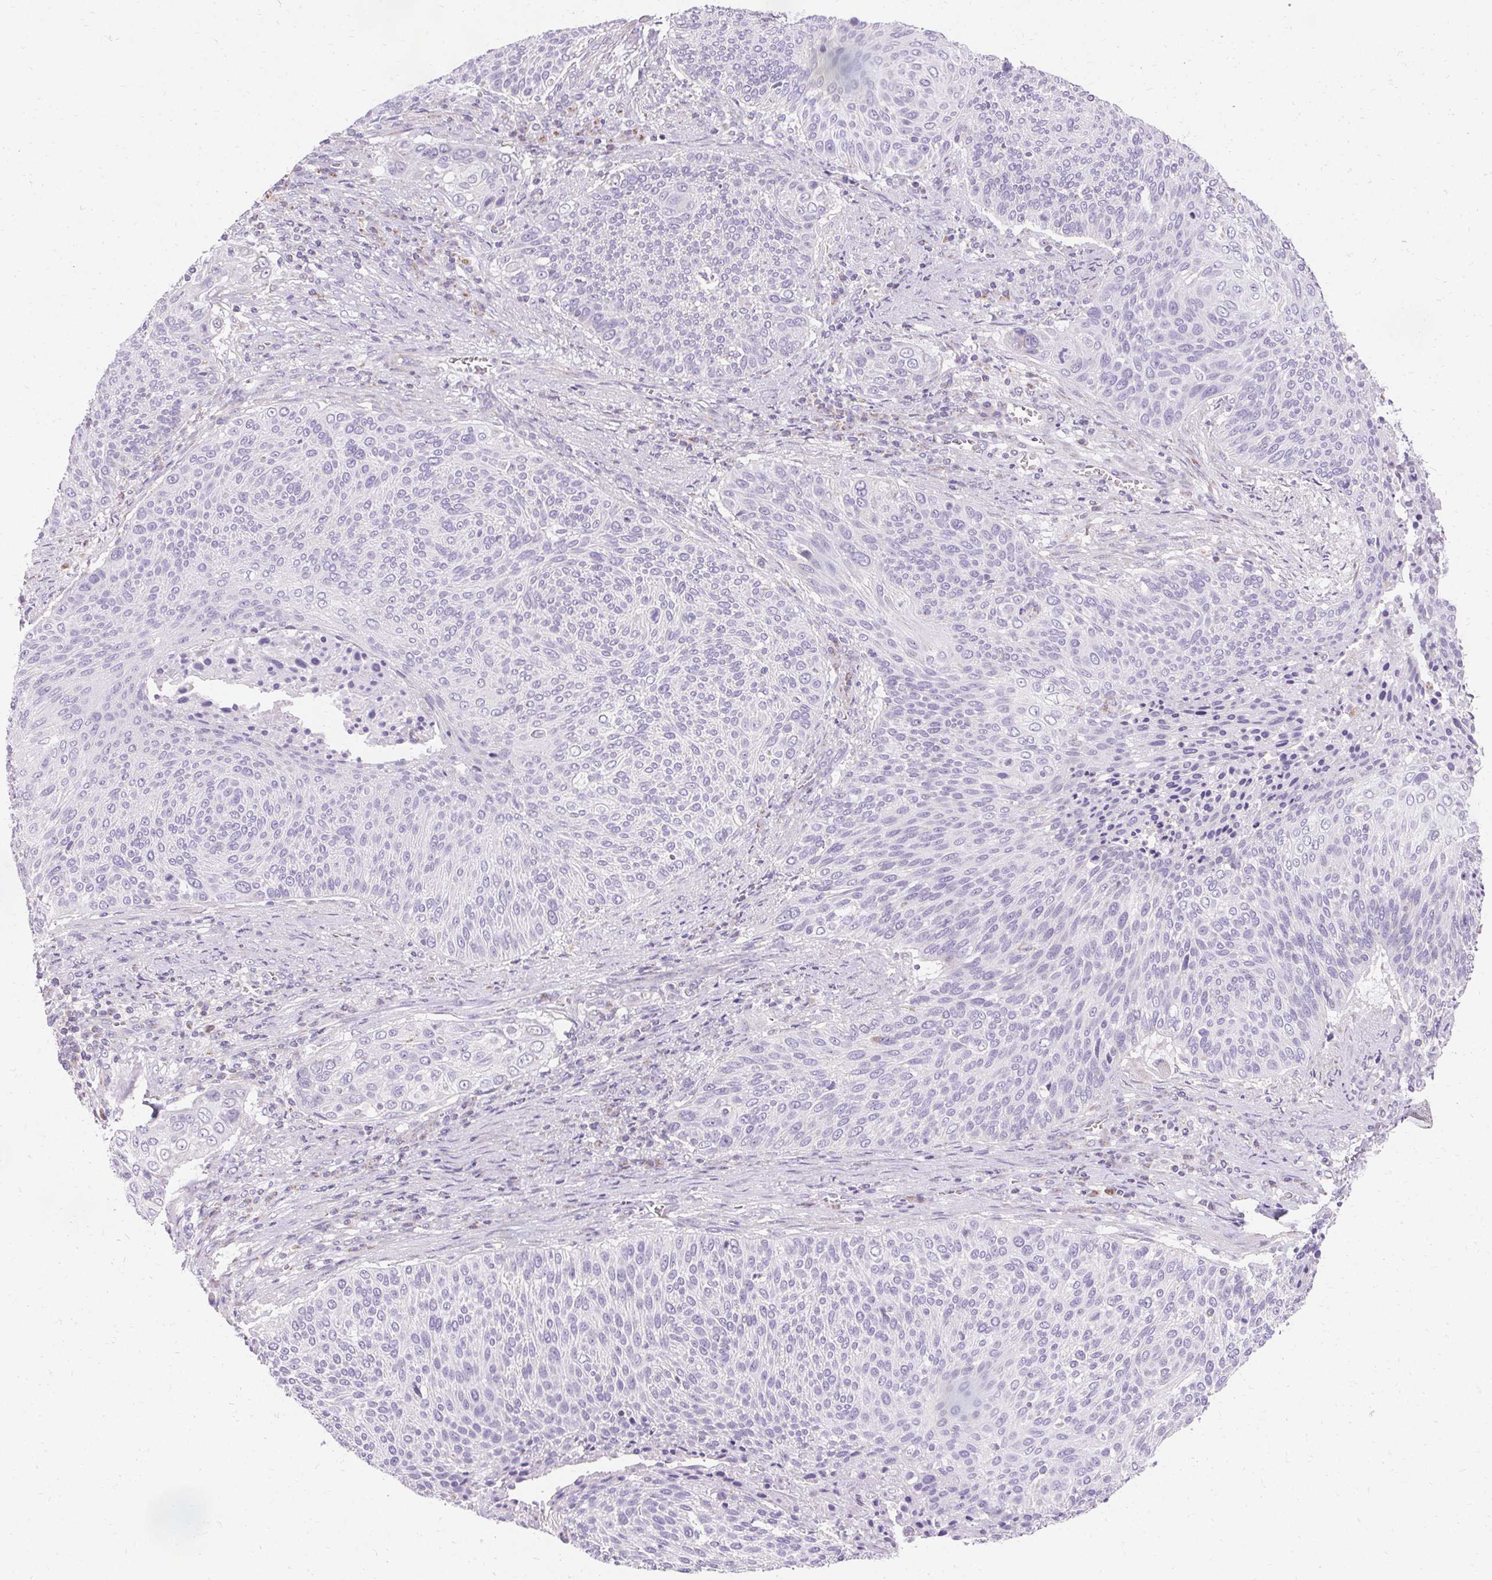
{"staining": {"intensity": "negative", "quantity": "none", "location": "none"}, "tissue": "cervical cancer", "cell_type": "Tumor cells", "image_type": "cancer", "snomed": [{"axis": "morphology", "description": "Squamous cell carcinoma, NOS"}, {"axis": "topography", "description": "Cervix"}], "caption": "This is an IHC image of human cervical cancer. There is no expression in tumor cells.", "gene": "ASGR2", "patient": {"sex": "female", "age": 31}}